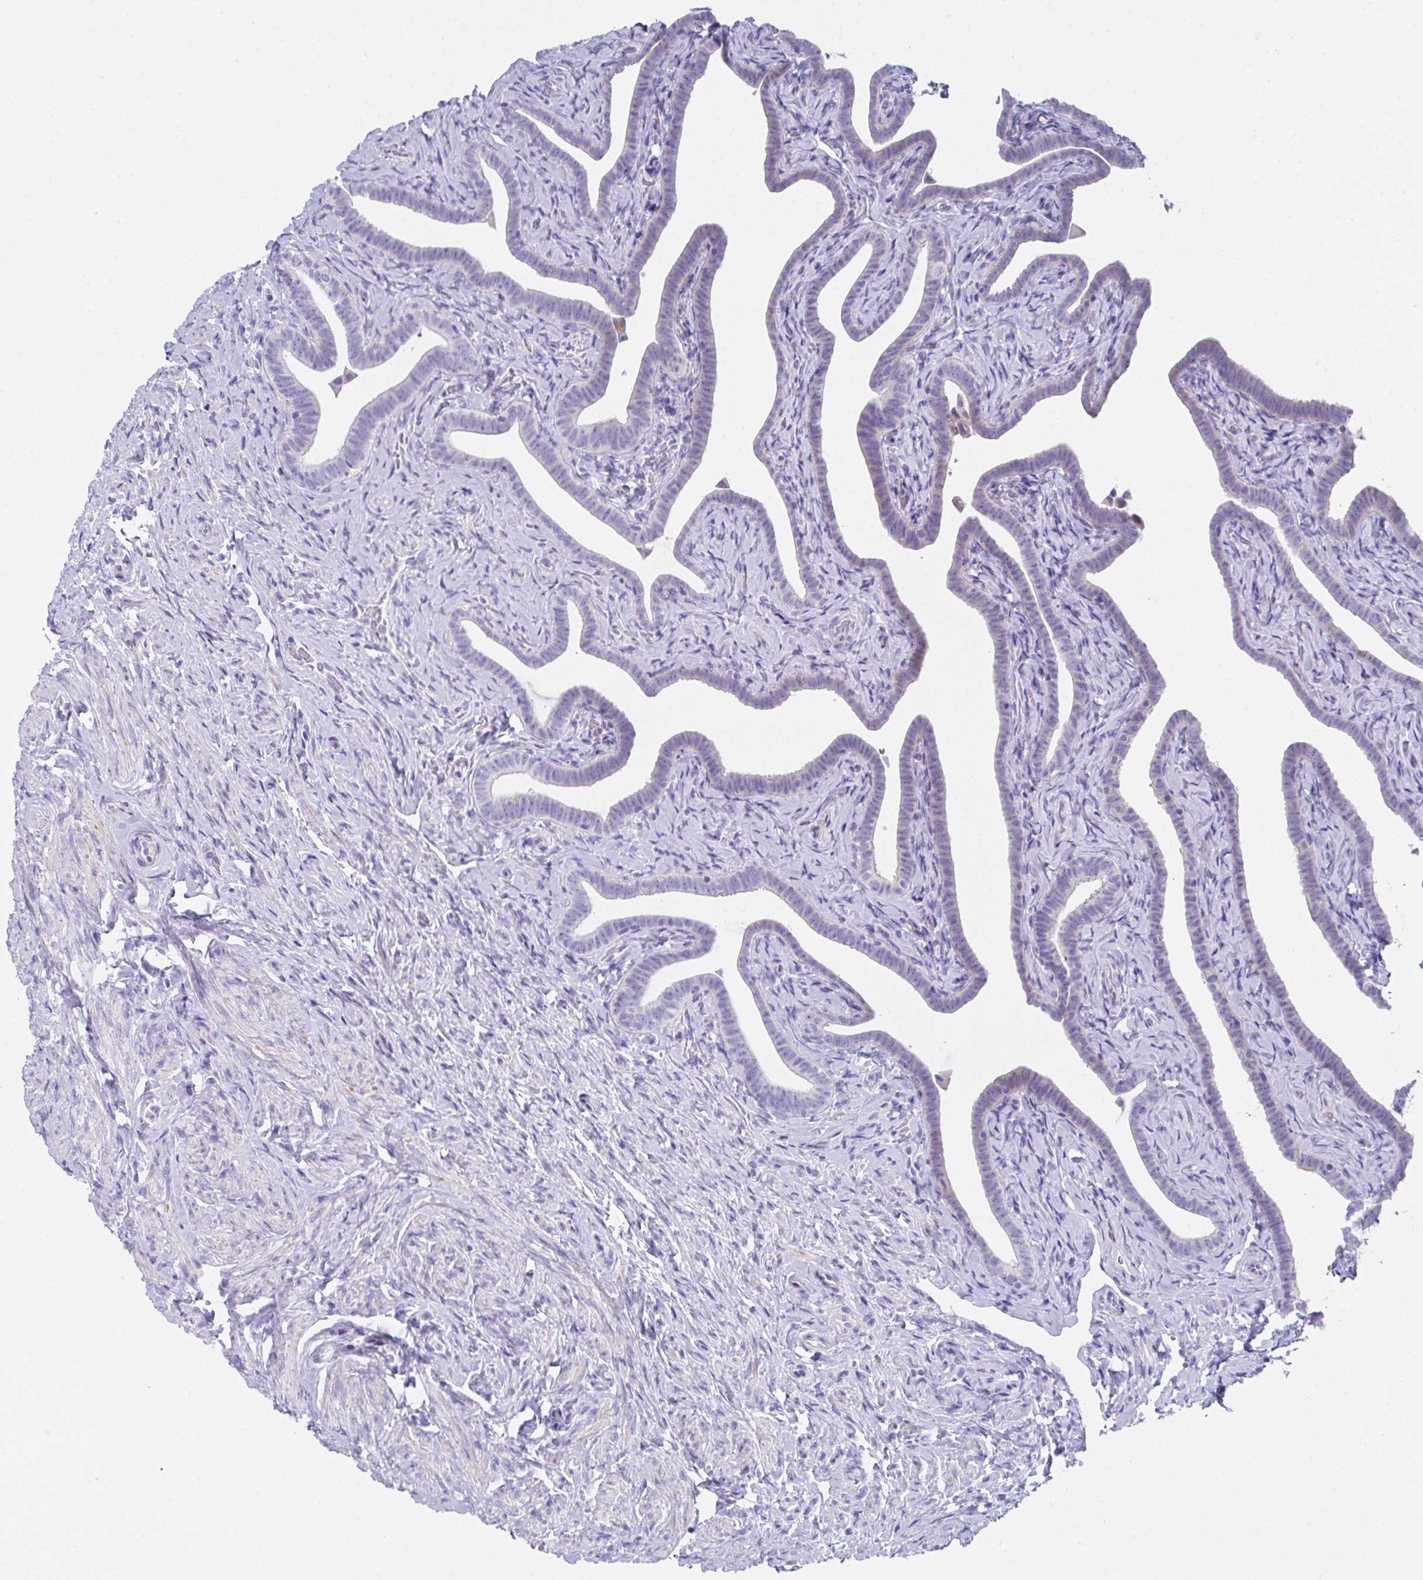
{"staining": {"intensity": "negative", "quantity": "none", "location": "none"}, "tissue": "fallopian tube", "cell_type": "Glandular cells", "image_type": "normal", "snomed": [{"axis": "morphology", "description": "Normal tissue, NOS"}, {"axis": "topography", "description": "Fallopian tube"}], "caption": "An image of fallopian tube stained for a protein reveals no brown staining in glandular cells.", "gene": "FBXO47", "patient": {"sex": "female", "age": 69}}